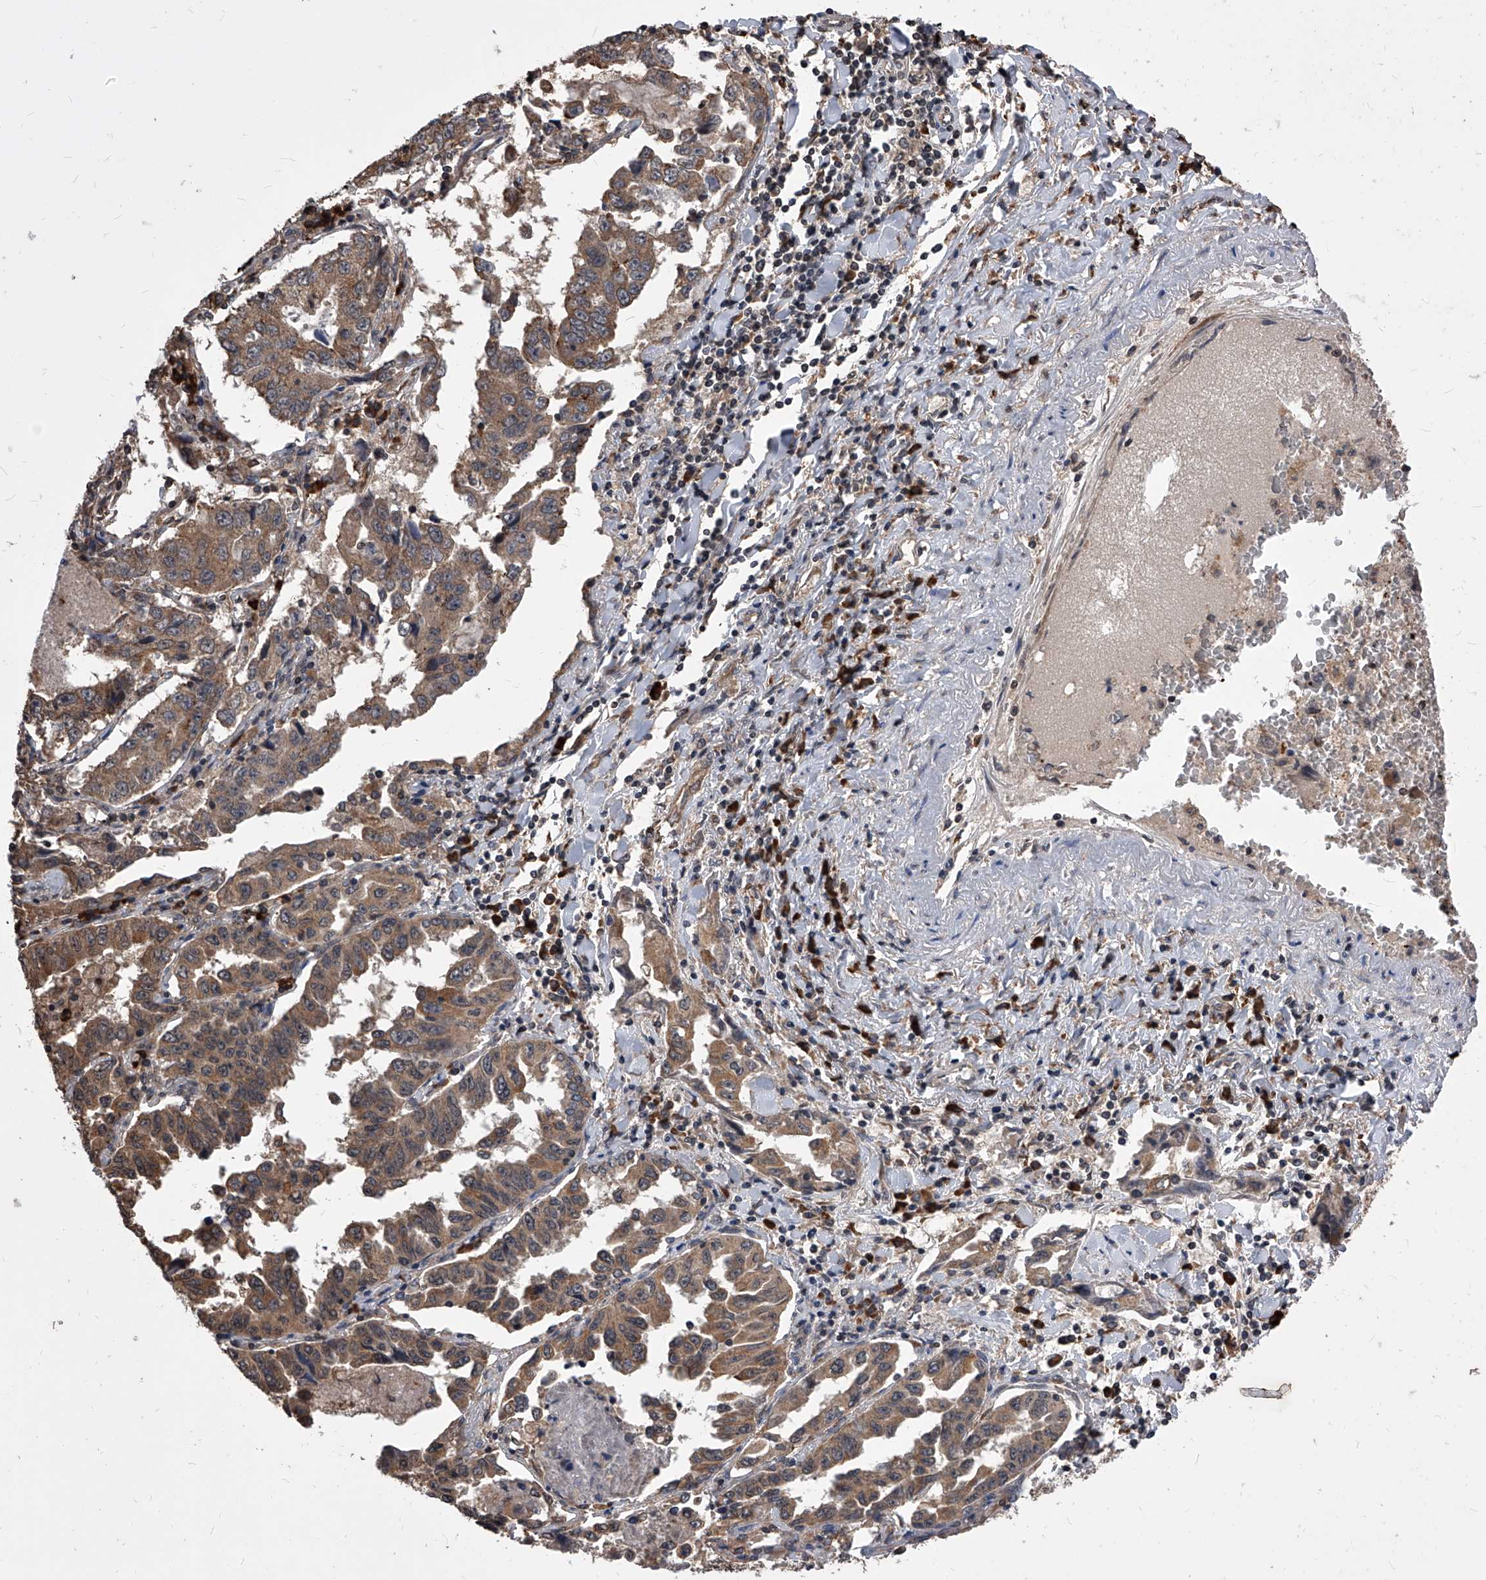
{"staining": {"intensity": "moderate", "quantity": ">75%", "location": "cytoplasmic/membranous"}, "tissue": "lung cancer", "cell_type": "Tumor cells", "image_type": "cancer", "snomed": [{"axis": "morphology", "description": "Adenocarcinoma, NOS"}, {"axis": "topography", "description": "Lung"}], "caption": "IHC photomicrograph of neoplastic tissue: human lung cancer (adenocarcinoma) stained using immunohistochemistry exhibits medium levels of moderate protein expression localized specifically in the cytoplasmic/membranous of tumor cells, appearing as a cytoplasmic/membranous brown color.", "gene": "ID1", "patient": {"sex": "female", "age": 51}}